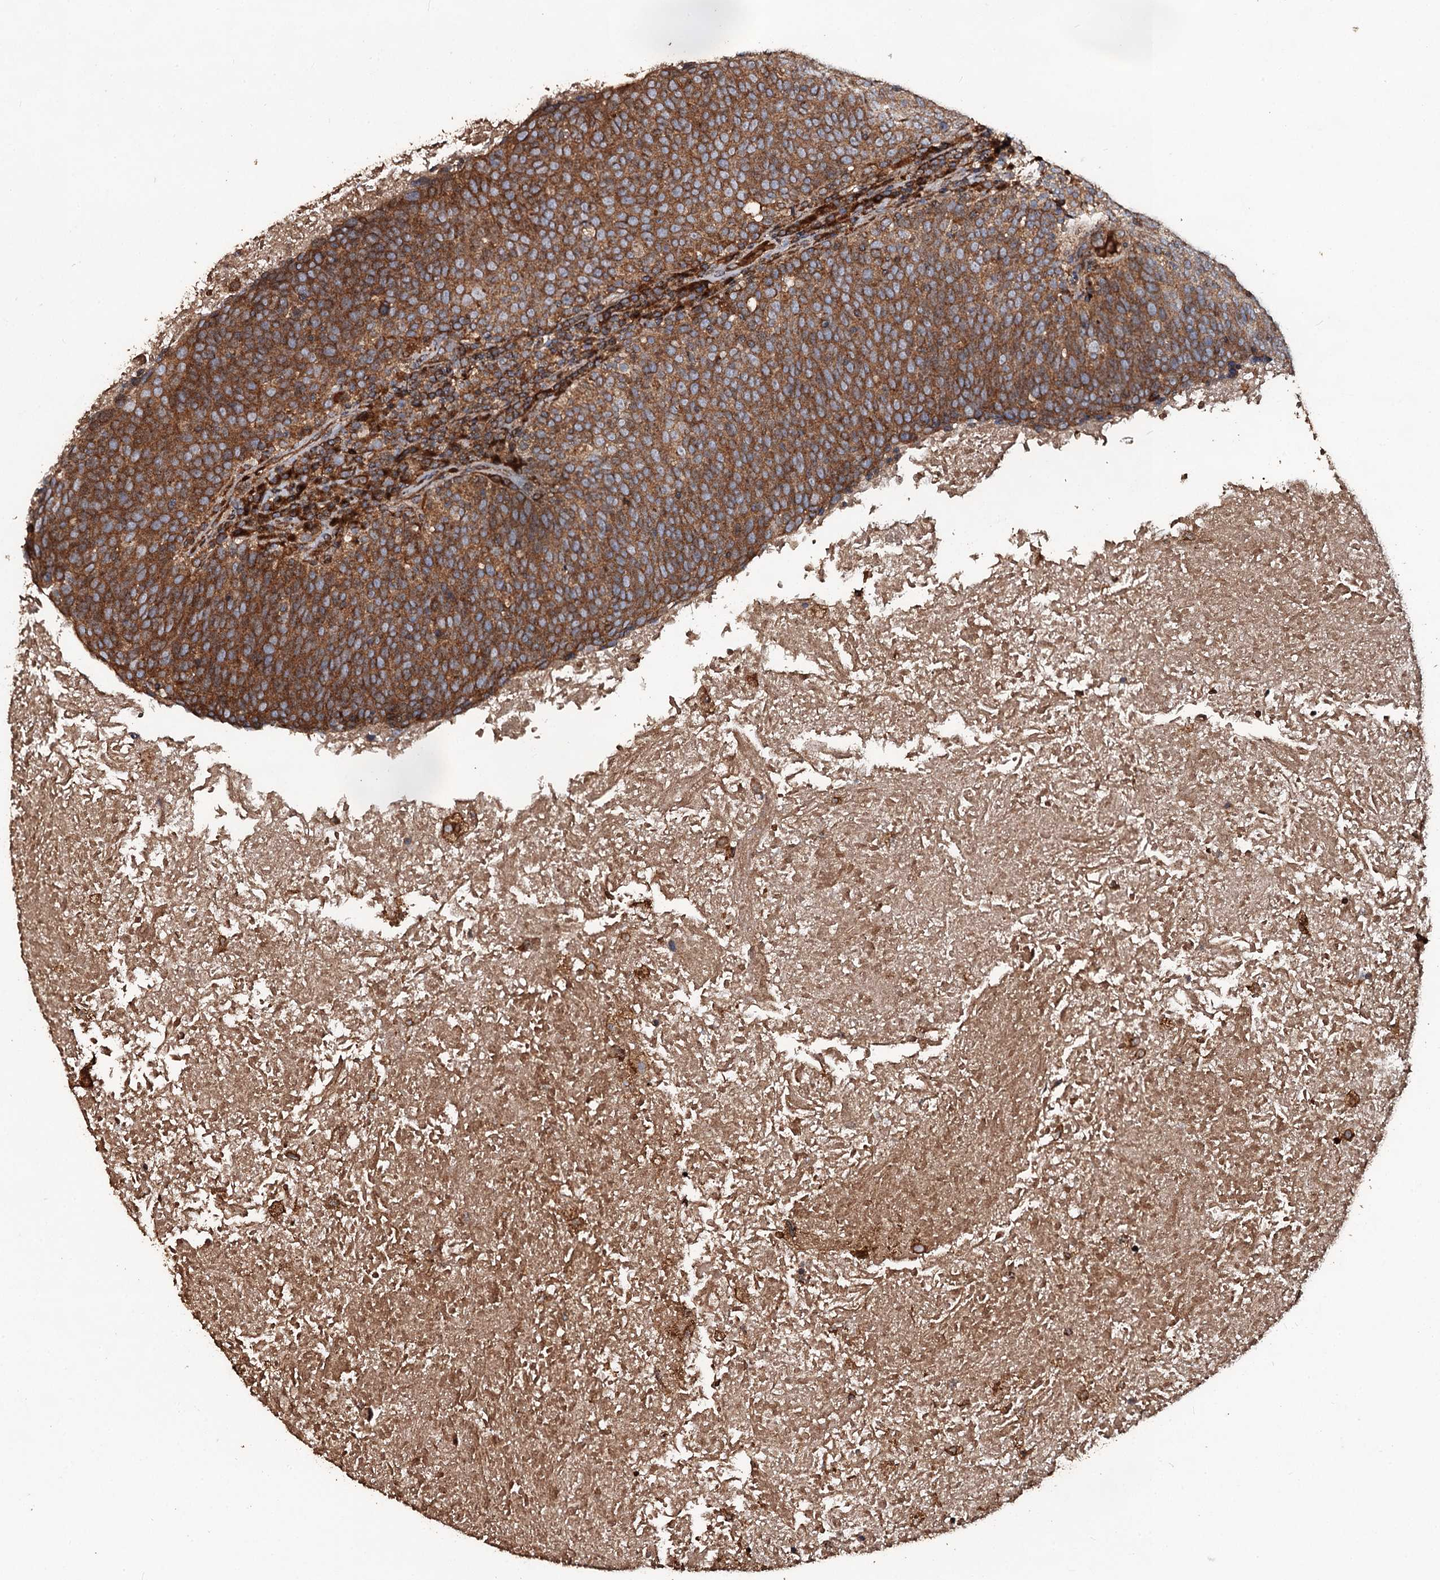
{"staining": {"intensity": "moderate", "quantity": ">75%", "location": "cytoplasmic/membranous"}, "tissue": "head and neck cancer", "cell_type": "Tumor cells", "image_type": "cancer", "snomed": [{"axis": "morphology", "description": "Squamous cell carcinoma, NOS"}, {"axis": "morphology", "description": "Squamous cell carcinoma, metastatic, NOS"}, {"axis": "topography", "description": "Lymph node"}, {"axis": "topography", "description": "Head-Neck"}], "caption": "Protein analysis of metastatic squamous cell carcinoma (head and neck) tissue reveals moderate cytoplasmic/membranous expression in approximately >75% of tumor cells.", "gene": "NOTCH2NLA", "patient": {"sex": "male", "age": 62}}